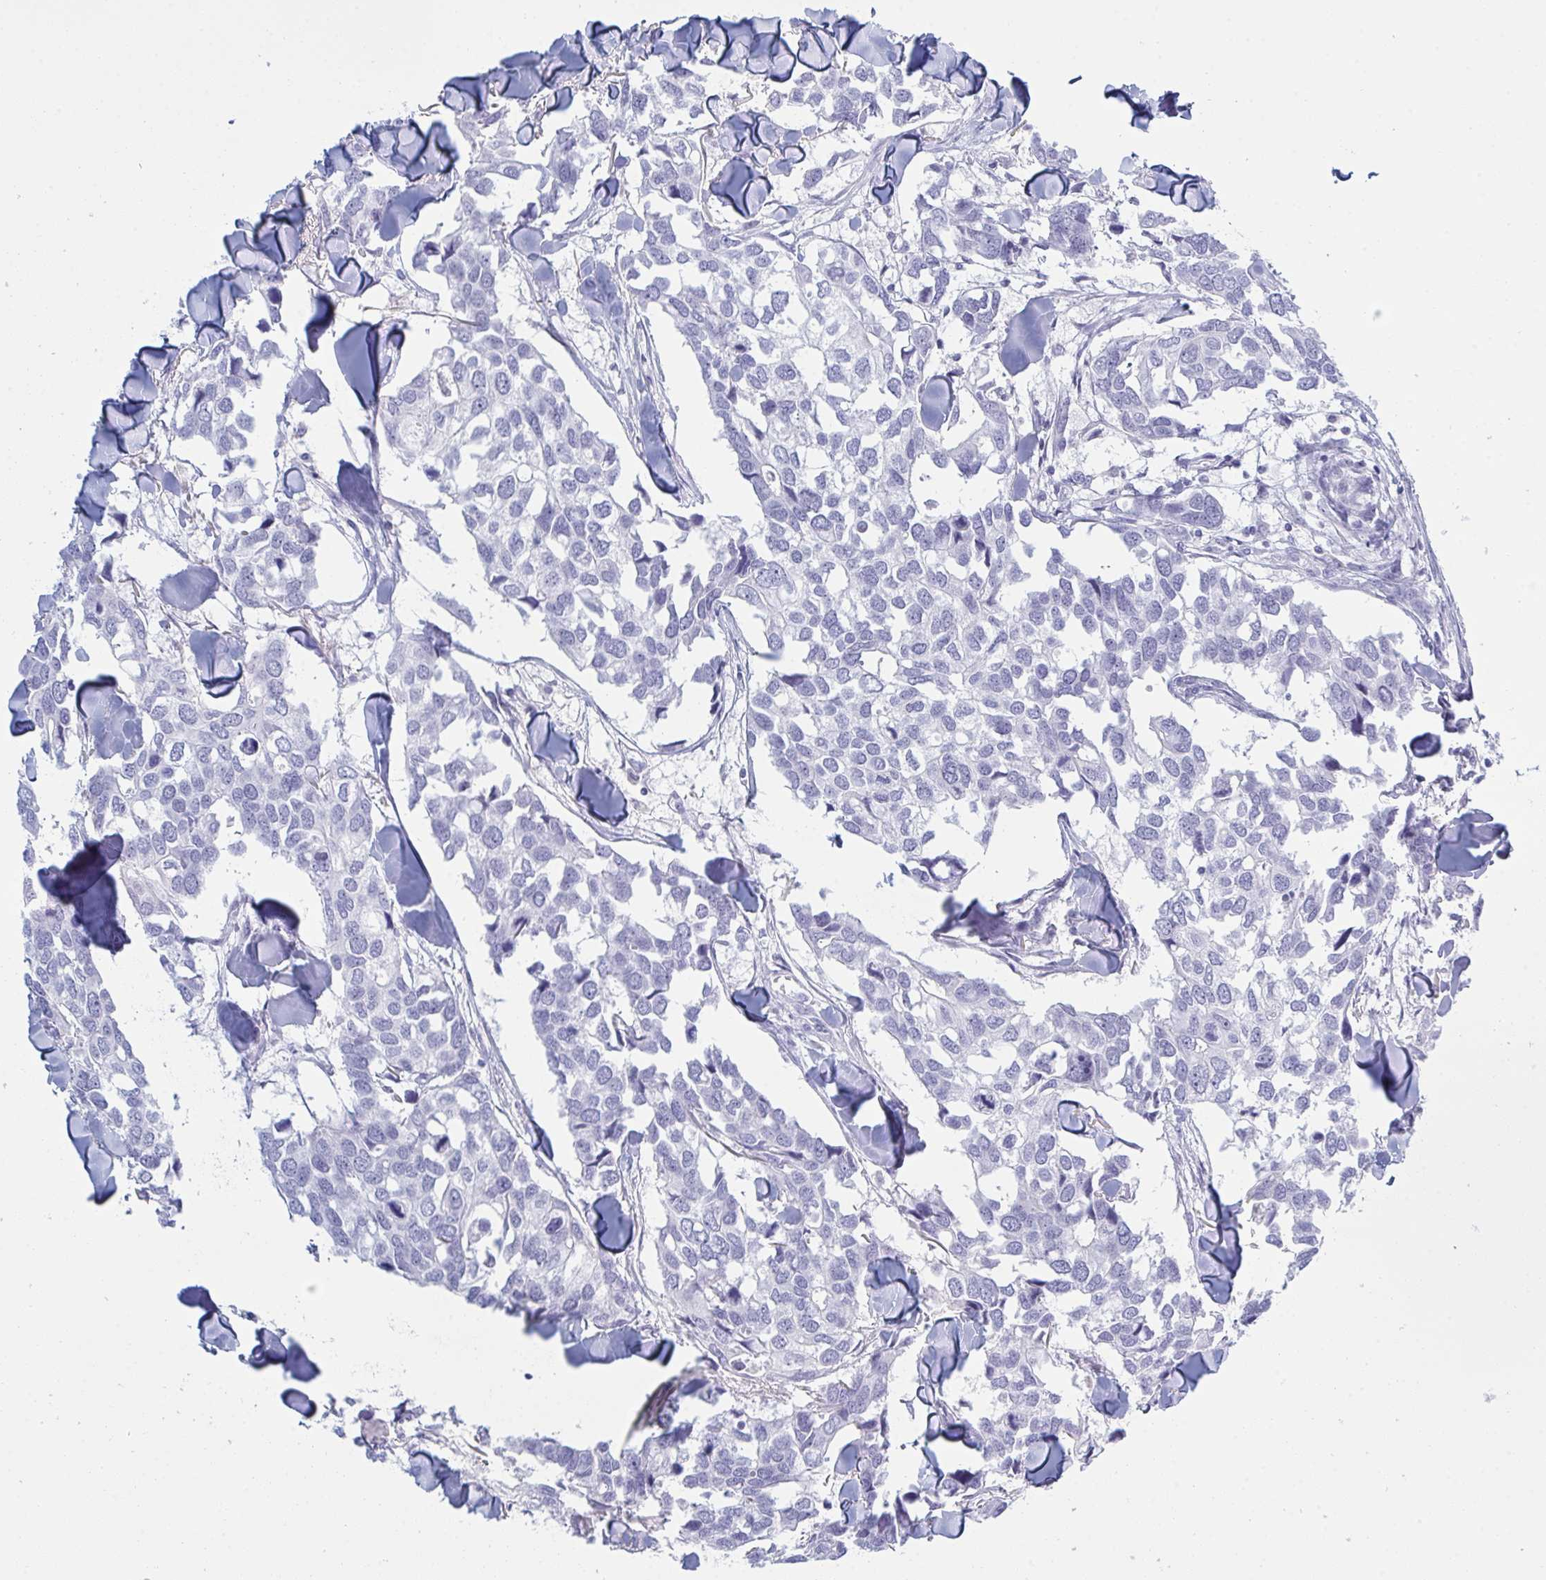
{"staining": {"intensity": "negative", "quantity": "none", "location": "none"}, "tissue": "breast cancer", "cell_type": "Tumor cells", "image_type": "cancer", "snomed": [{"axis": "morphology", "description": "Duct carcinoma"}, {"axis": "topography", "description": "Breast"}], "caption": "Photomicrograph shows no protein staining in tumor cells of breast invasive ductal carcinoma tissue.", "gene": "MYO1F", "patient": {"sex": "female", "age": 83}}